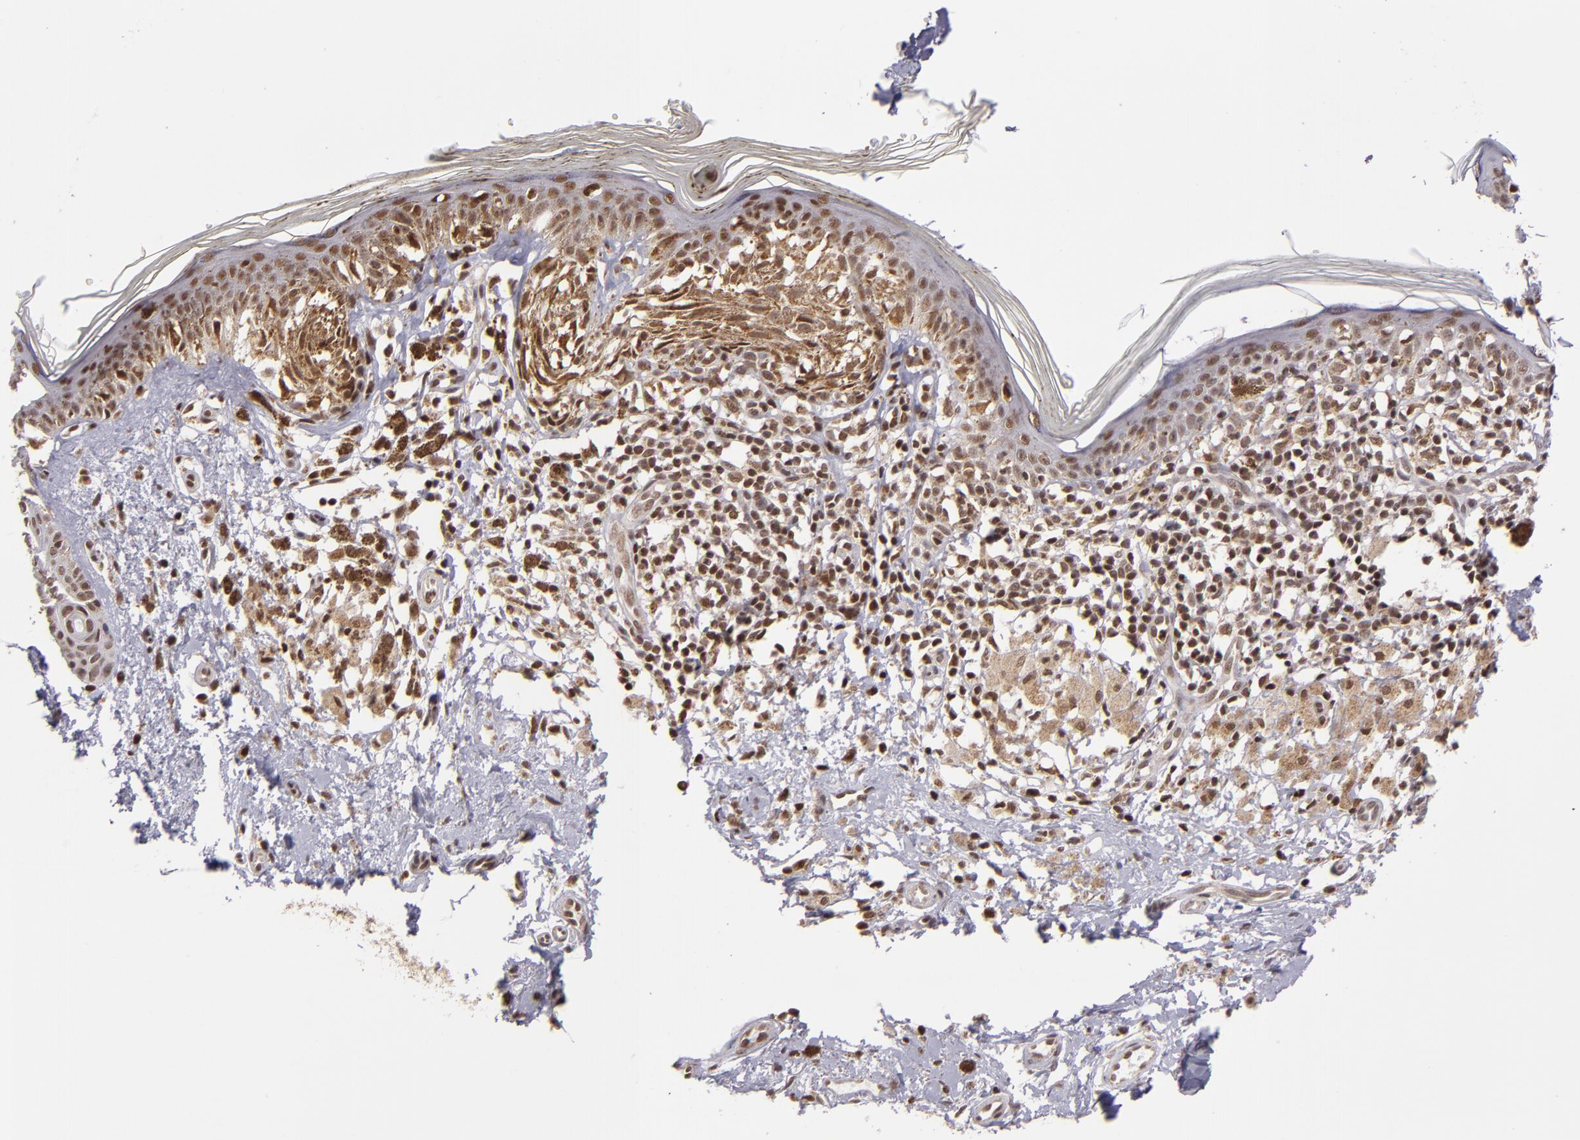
{"staining": {"intensity": "weak", "quantity": ">75%", "location": "cytoplasmic/membranous,nuclear"}, "tissue": "melanoma", "cell_type": "Tumor cells", "image_type": "cancer", "snomed": [{"axis": "morphology", "description": "Malignant melanoma, NOS"}, {"axis": "topography", "description": "Skin"}], "caption": "A high-resolution micrograph shows IHC staining of melanoma, which displays weak cytoplasmic/membranous and nuclear expression in approximately >75% of tumor cells.", "gene": "MXD1", "patient": {"sex": "male", "age": 88}}